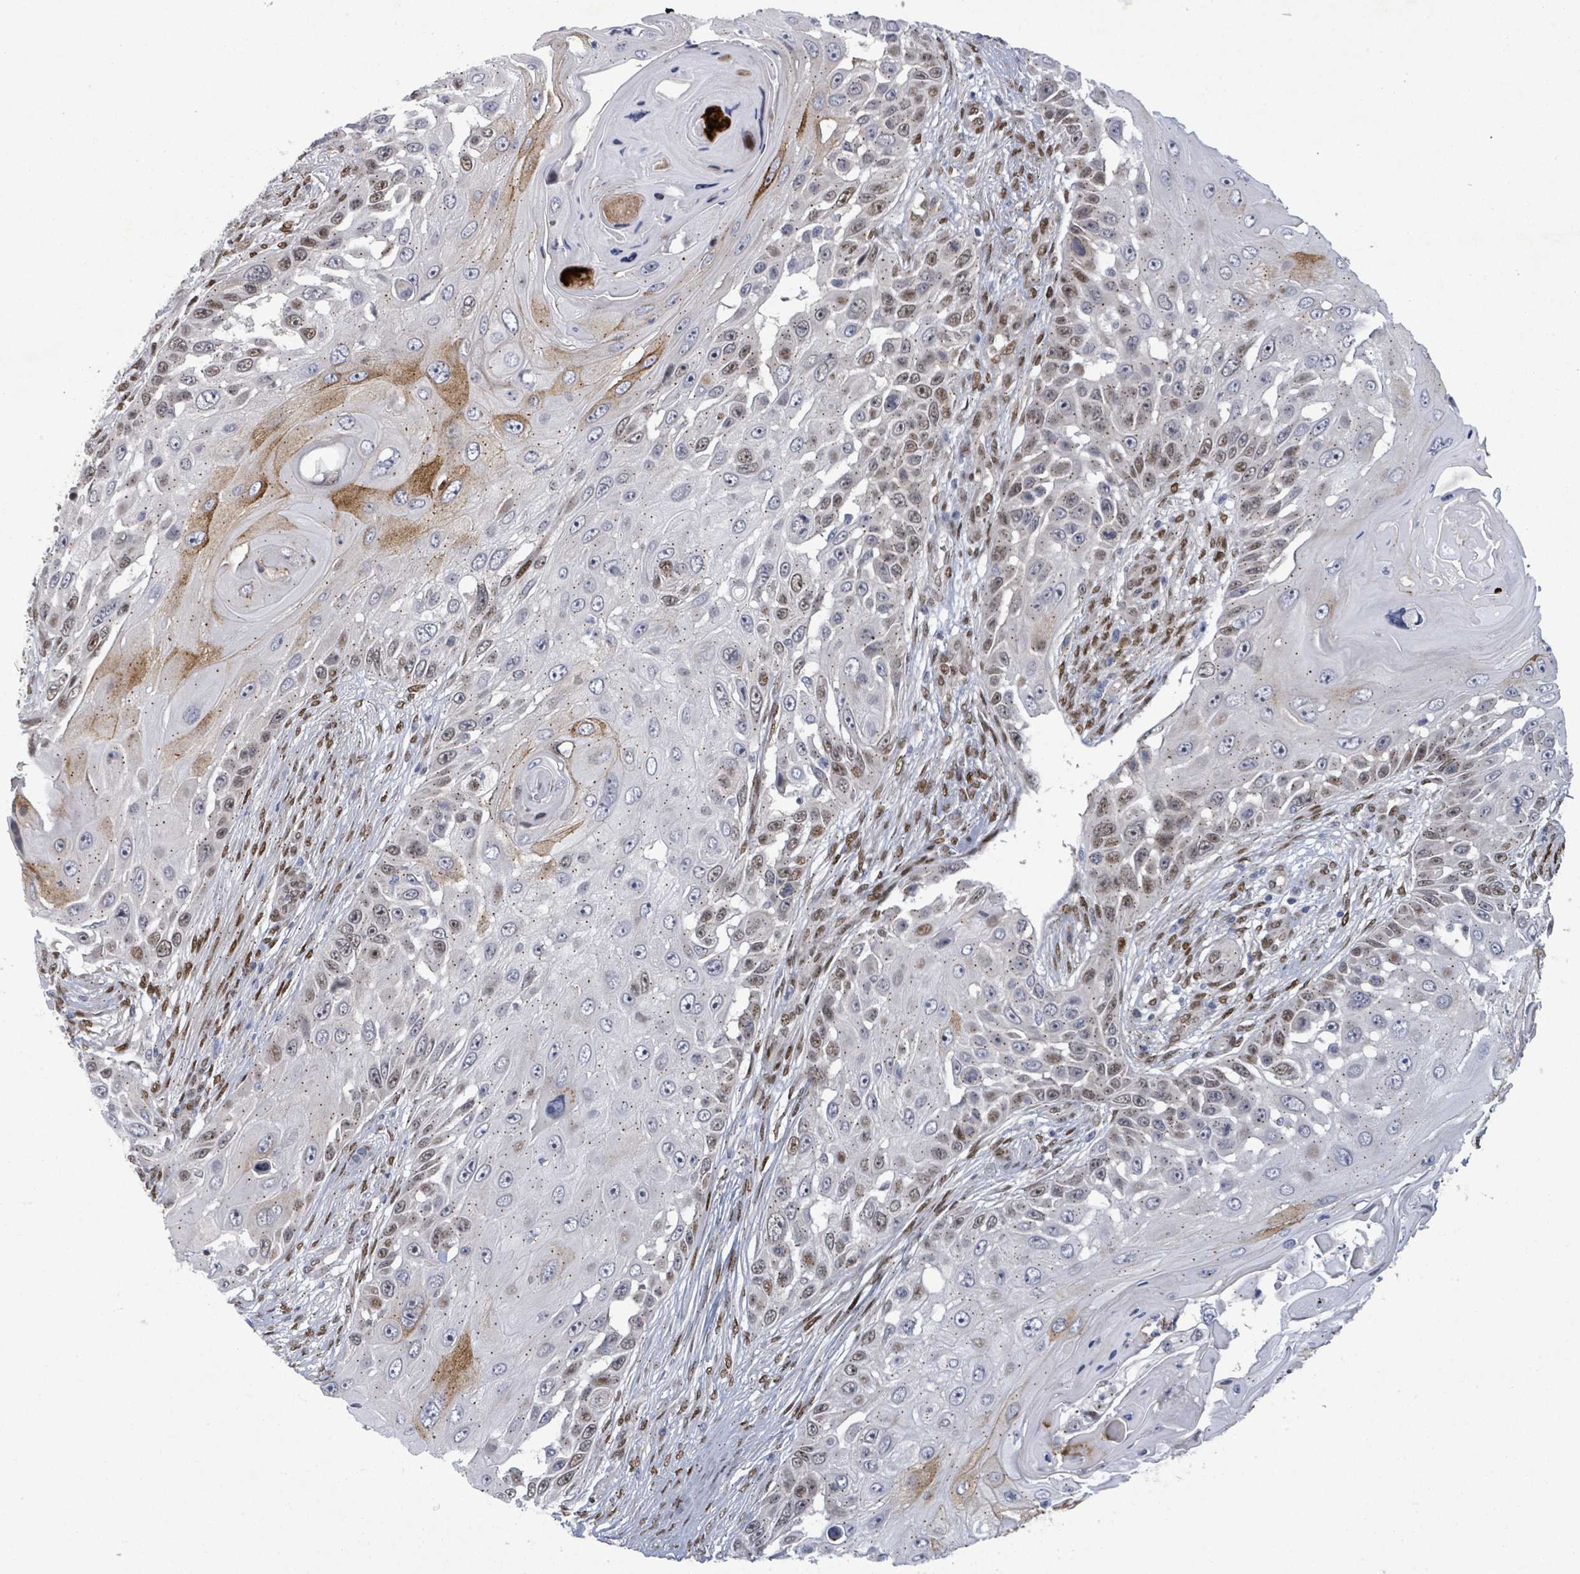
{"staining": {"intensity": "strong", "quantity": "<25%", "location": "cytoplasmic/membranous,nuclear"}, "tissue": "skin cancer", "cell_type": "Tumor cells", "image_type": "cancer", "snomed": [{"axis": "morphology", "description": "Squamous cell carcinoma, NOS"}, {"axis": "topography", "description": "Skin"}], "caption": "Strong cytoplasmic/membranous and nuclear expression for a protein is present in approximately <25% of tumor cells of squamous cell carcinoma (skin) using immunohistochemistry.", "gene": "TUSC1", "patient": {"sex": "female", "age": 44}}